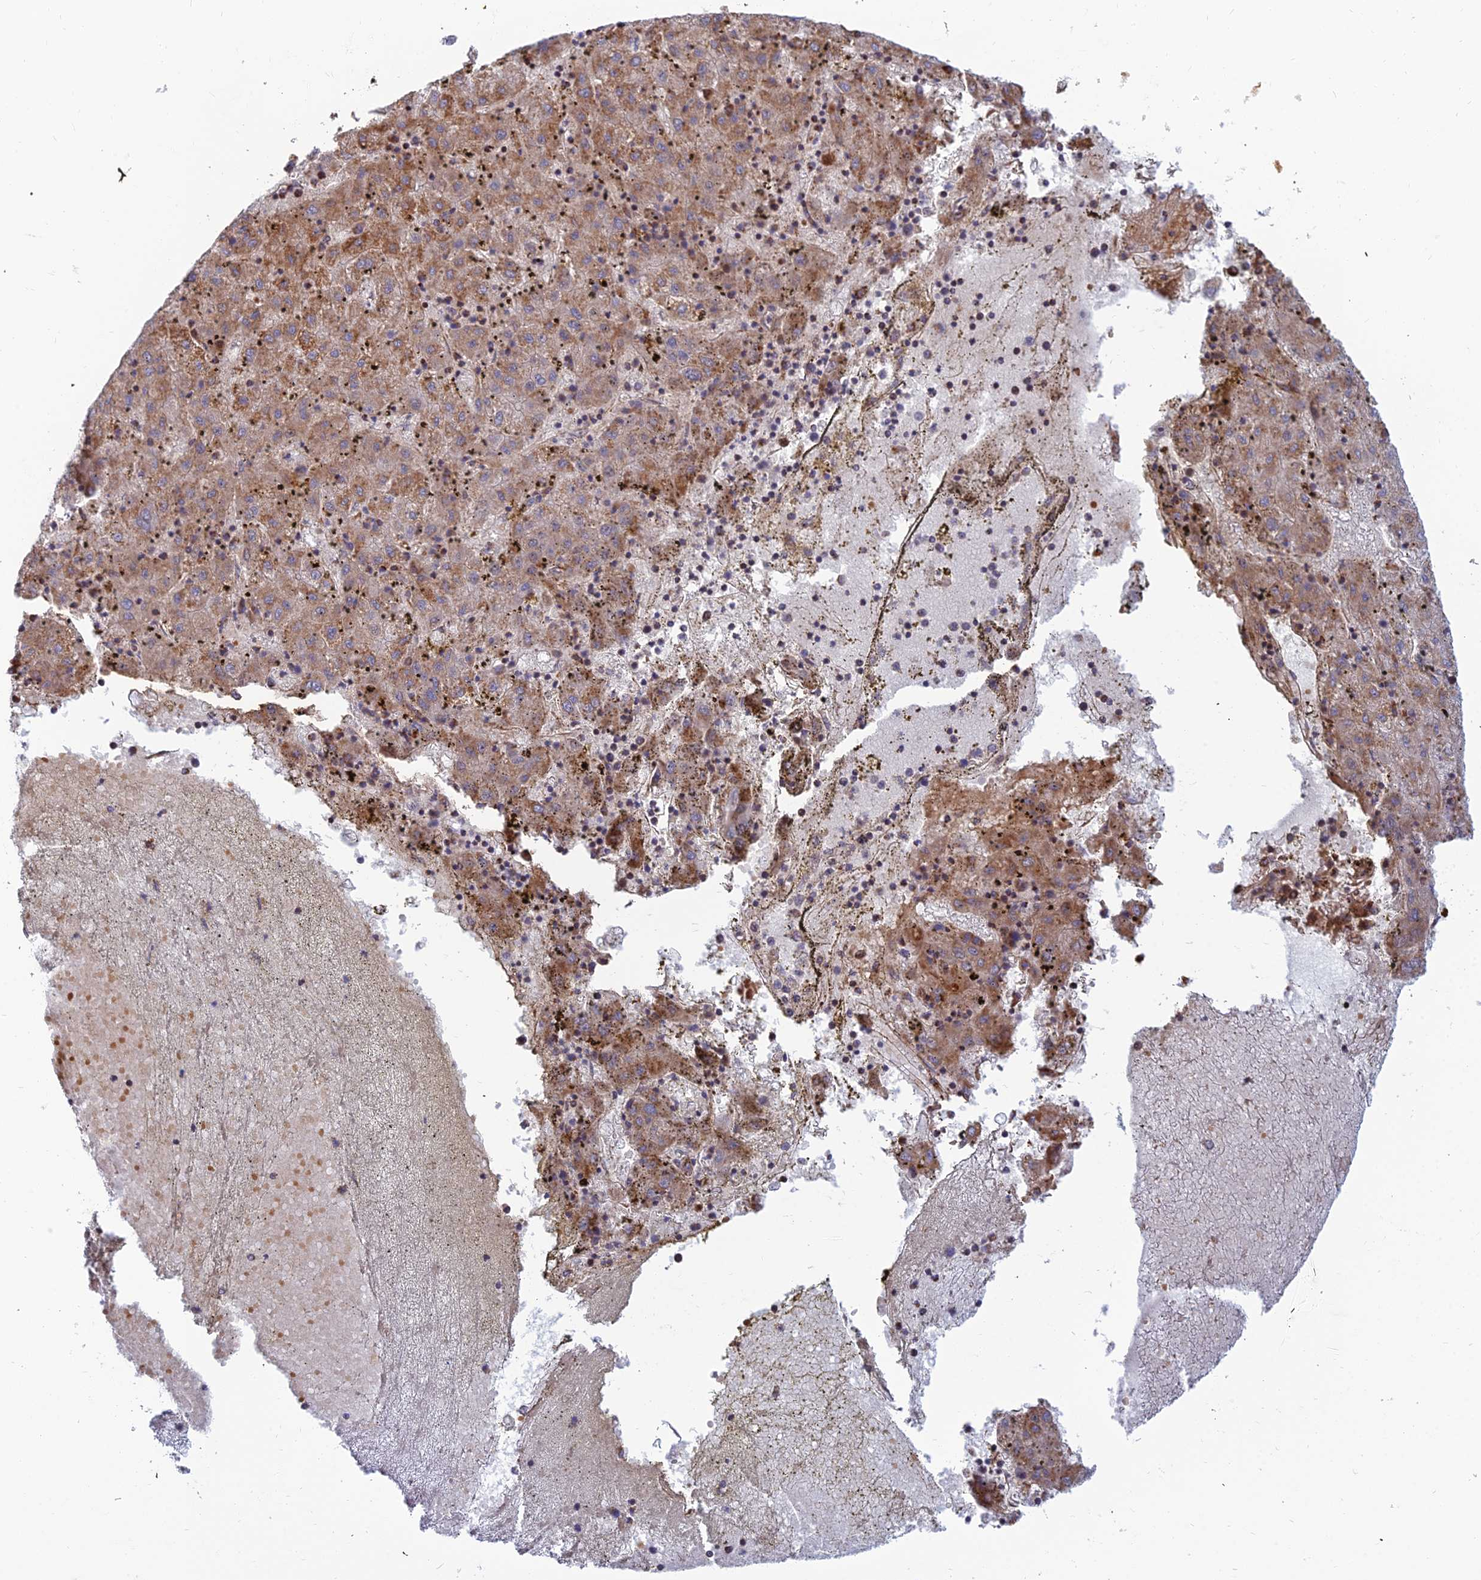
{"staining": {"intensity": "moderate", "quantity": "25%-75%", "location": "cytoplasmic/membranous"}, "tissue": "liver cancer", "cell_type": "Tumor cells", "image_type": "cancer", "snomed": [{"axis": "morphology", "description": "Carcinoma, Hepatocellular, NOS"}, {"axis": "topography", "description": "Liver"}], "caption": "Immunohistochemistry (IHC) (DAB (3,3'-diaminobenzidine)) staining of hepatocellular carcinoma (liver) reveals moderate cytoplasmic/membranous protein staining in about 25%-75% of tumor cells.", "gene": "SLC35F4", "patient": {"sex": "male", "age": 72}}